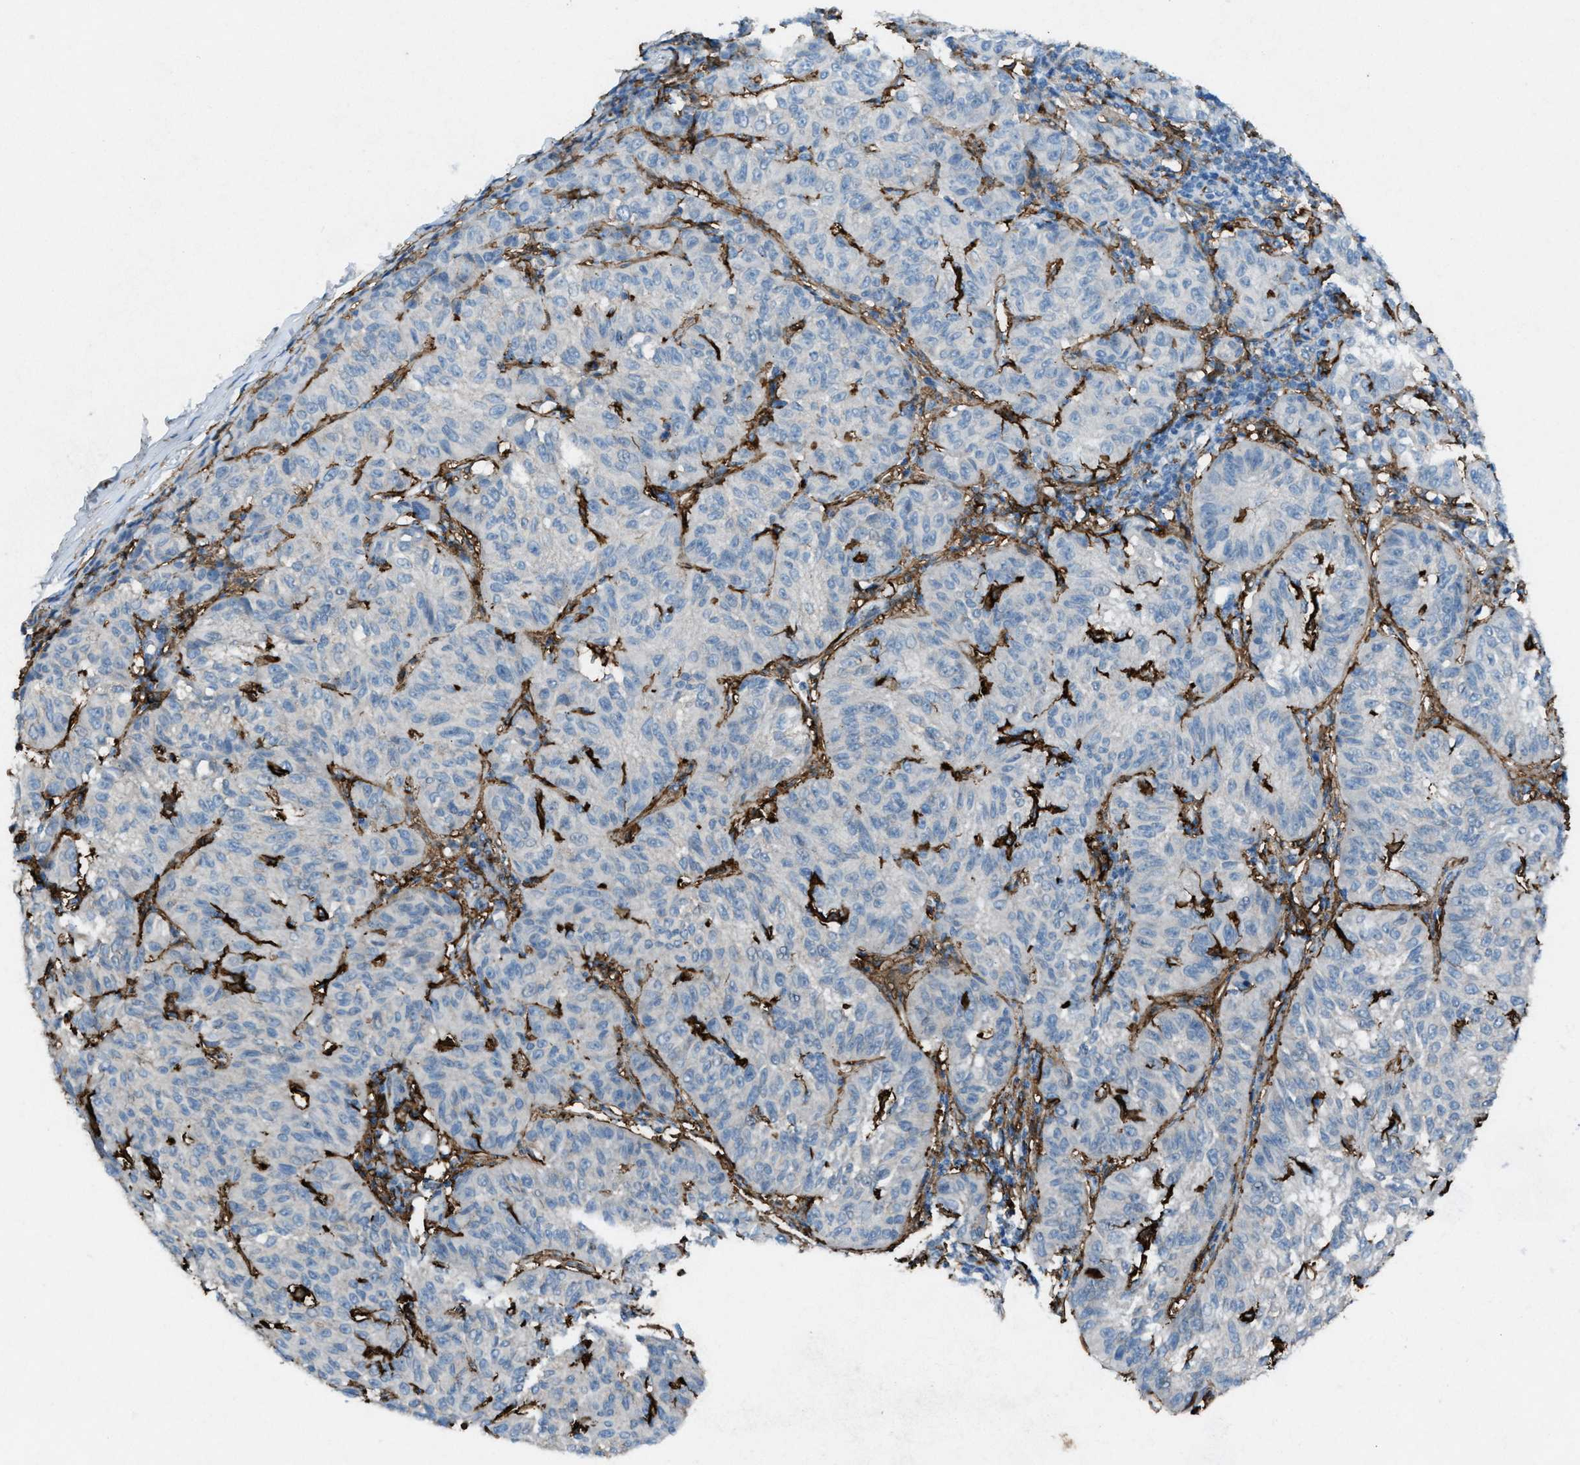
{"staining": {"intensity": "negative", "quantity": "none", "location": "none"}, "tissue": "melanoma", "cell_type": "Tumor cells", "image_type": "cancer", "snomed": [{"axis": "morphology", "description": "Malignant melanoma, NOS"}, {"axis": "topography", "description": "Skin"}], "caption": "High power microscopy image of an immunohistochemistry (IHC) micrograph of melanoma, revealing no significant positivity in tumor cells. (DAB (3,3'-diaminobenzidine) immunohistochemistry with hematoxylin counter stain).", "gene": "FCER1G", "patient": {"sex": "female", "age": 72}}